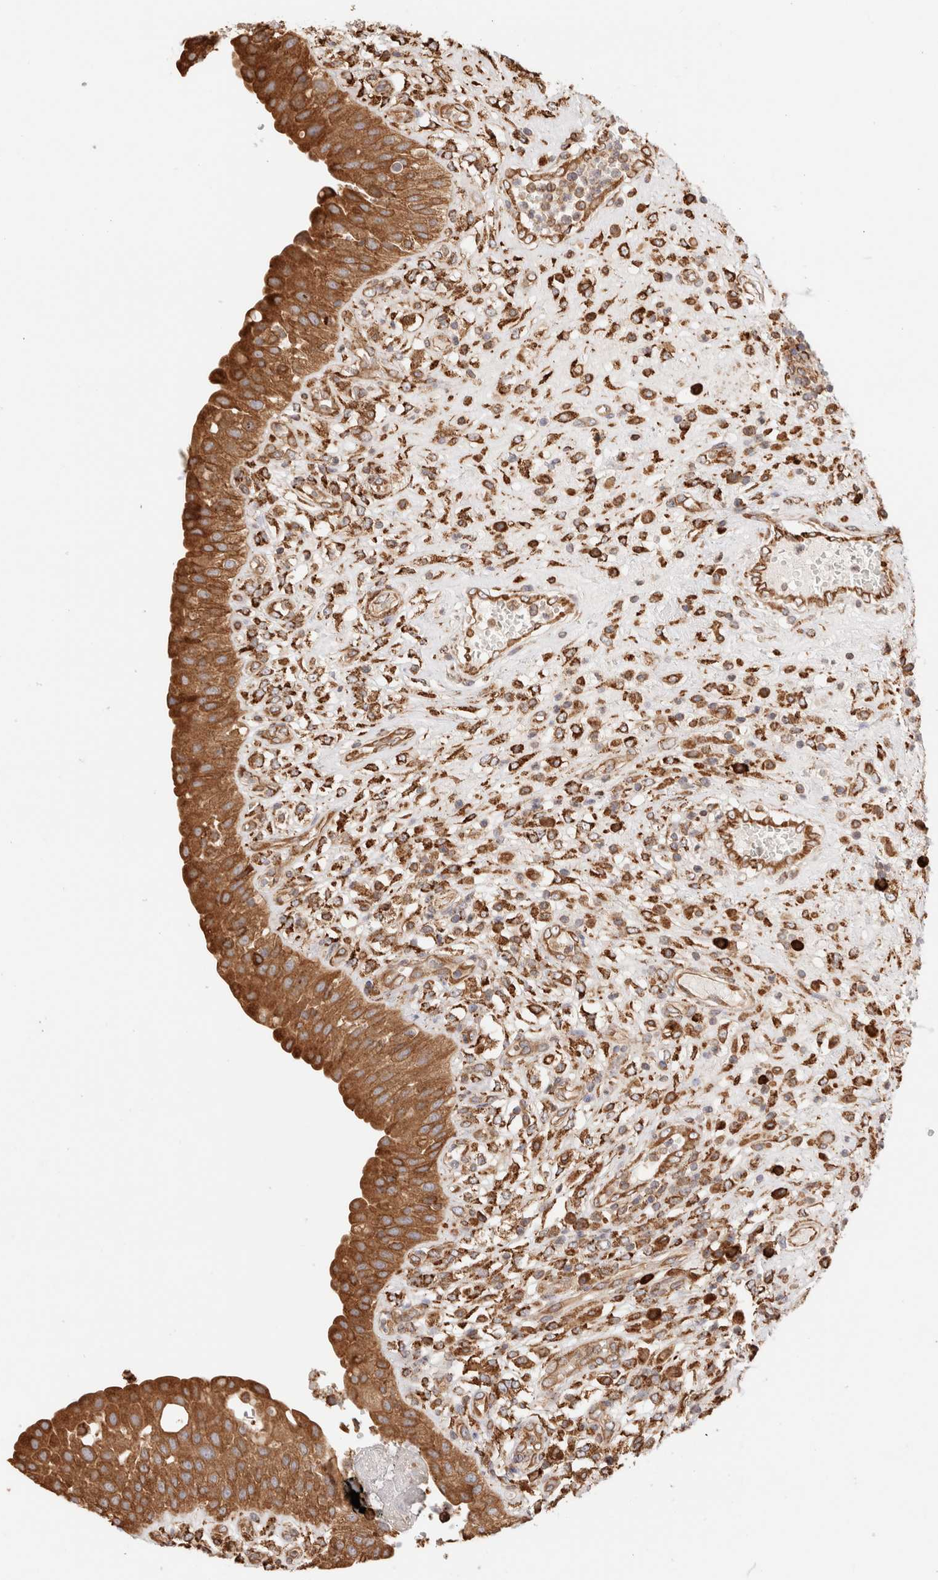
{"staining": {"intensity": "strong", "quantity": ">75%", "location": "cytoplasmic/membranous"}, "tissue": "urinary bladder", "cell_type": "Urothelial cells", "image_type": "normal", "snomed": [{"axis": "morphology", "description": "Normal tissue, NOS"}, {"axis": "topography", "description": "Urinary bladder"}], "caption": "Immunohistochemical staining of benign human urinary bladder shows >75% levels of strong cytoplasmic/membranous protein positivity in approximately >75% of urothelial cells. (DAB IHC, brown staining for protein, blue staining for nuclei).", "gene": "FER", "patient": {"sex": "female", "age": 62}}